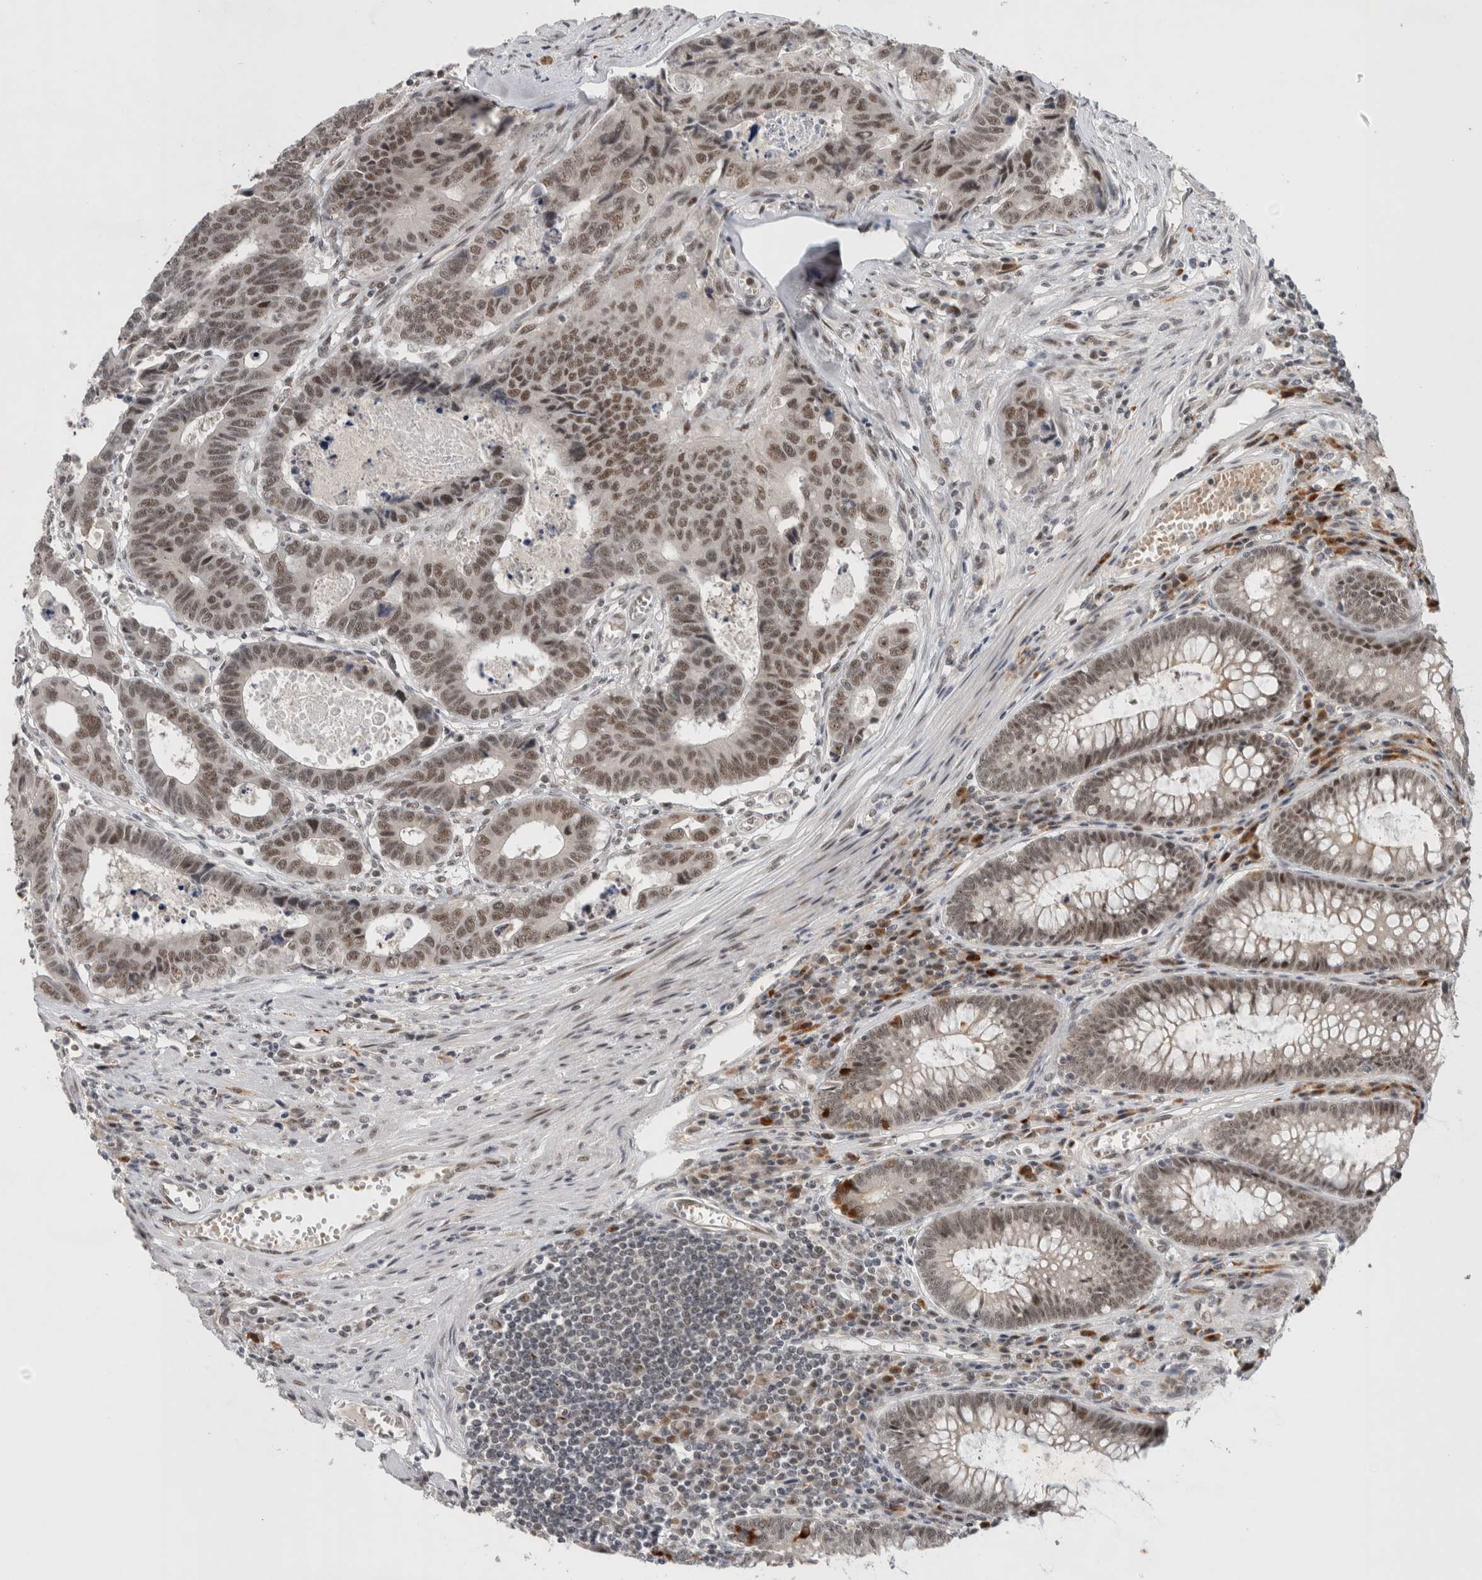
{"staining": {"intensity": "weak", "quantity": ">75%", "location": "nuclear"}, "tissue": "colorectal cancer", "cell_type": "Tumor cells", "image_type": "cancer", "snomed": [{"axis": "morphology", "description": "Adenocarcinoma, NOS"}, {"axis": "topography", "description": "Rectum"}], "caption": "DAB immunohistochemical staining of colorectal cancer exhibits weak nuclear protein staining in approximately >75% of tumor cells.", "gene": "HESX1", "patient": {"sex": "male", "age": 84}}